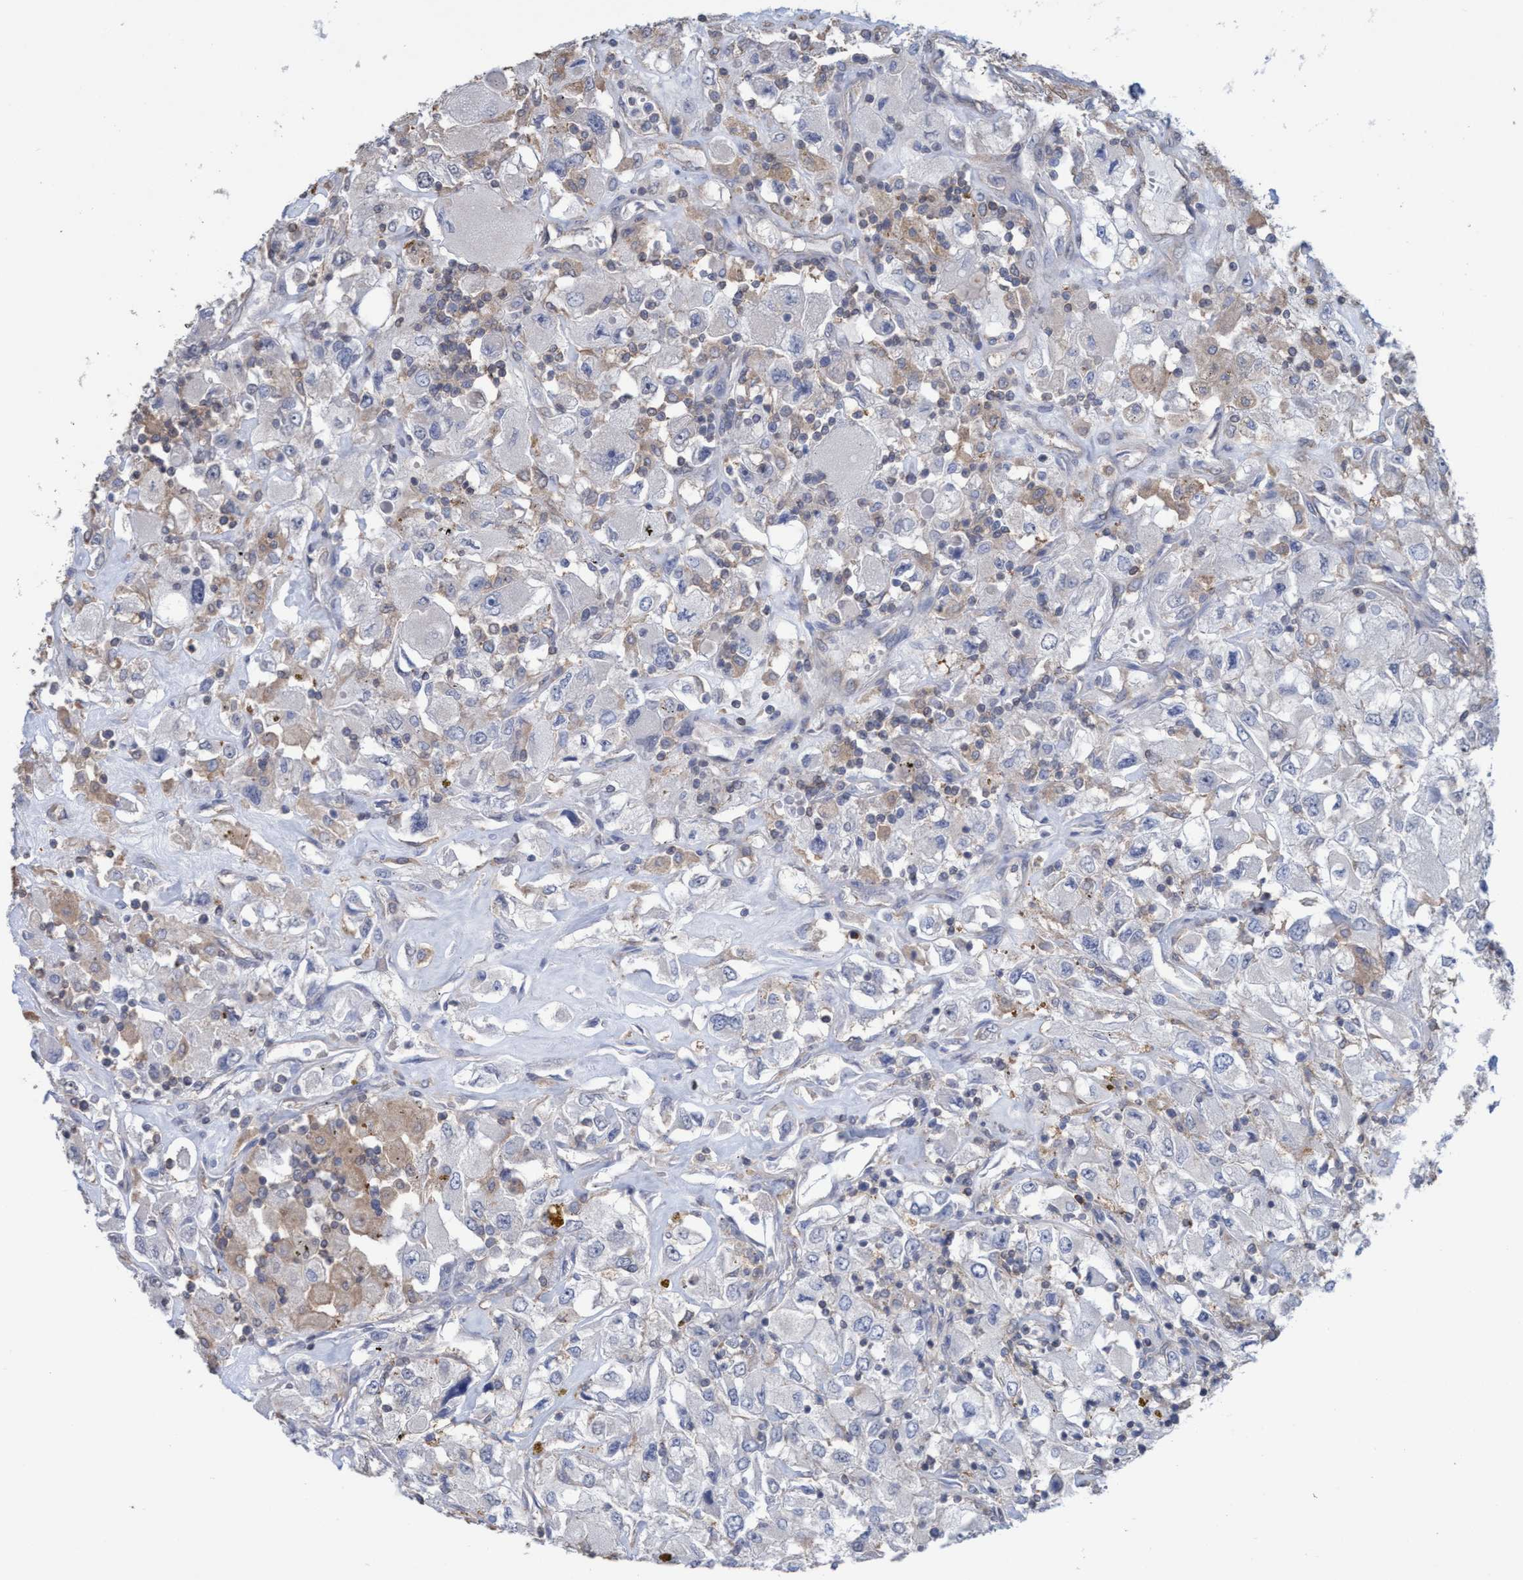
{"staining": {"intensity": "negative", "quantity": "none", "location": "none"}, "tissue": "renal cancer", "cell_type": "Tumor cells", "image_type": "cancer", "snomed": [{"axis": "morphology", "description": "Adenocarcinoma, NOS"}, {"axis": "topography", "description": "Kidney"}], "caption": "This is an IHC image of human adenocarcinoma (renal). There is no positivity in tumor cells.", "gene": "GLOD4", "patient": {"sex": "female", "age": 52}}